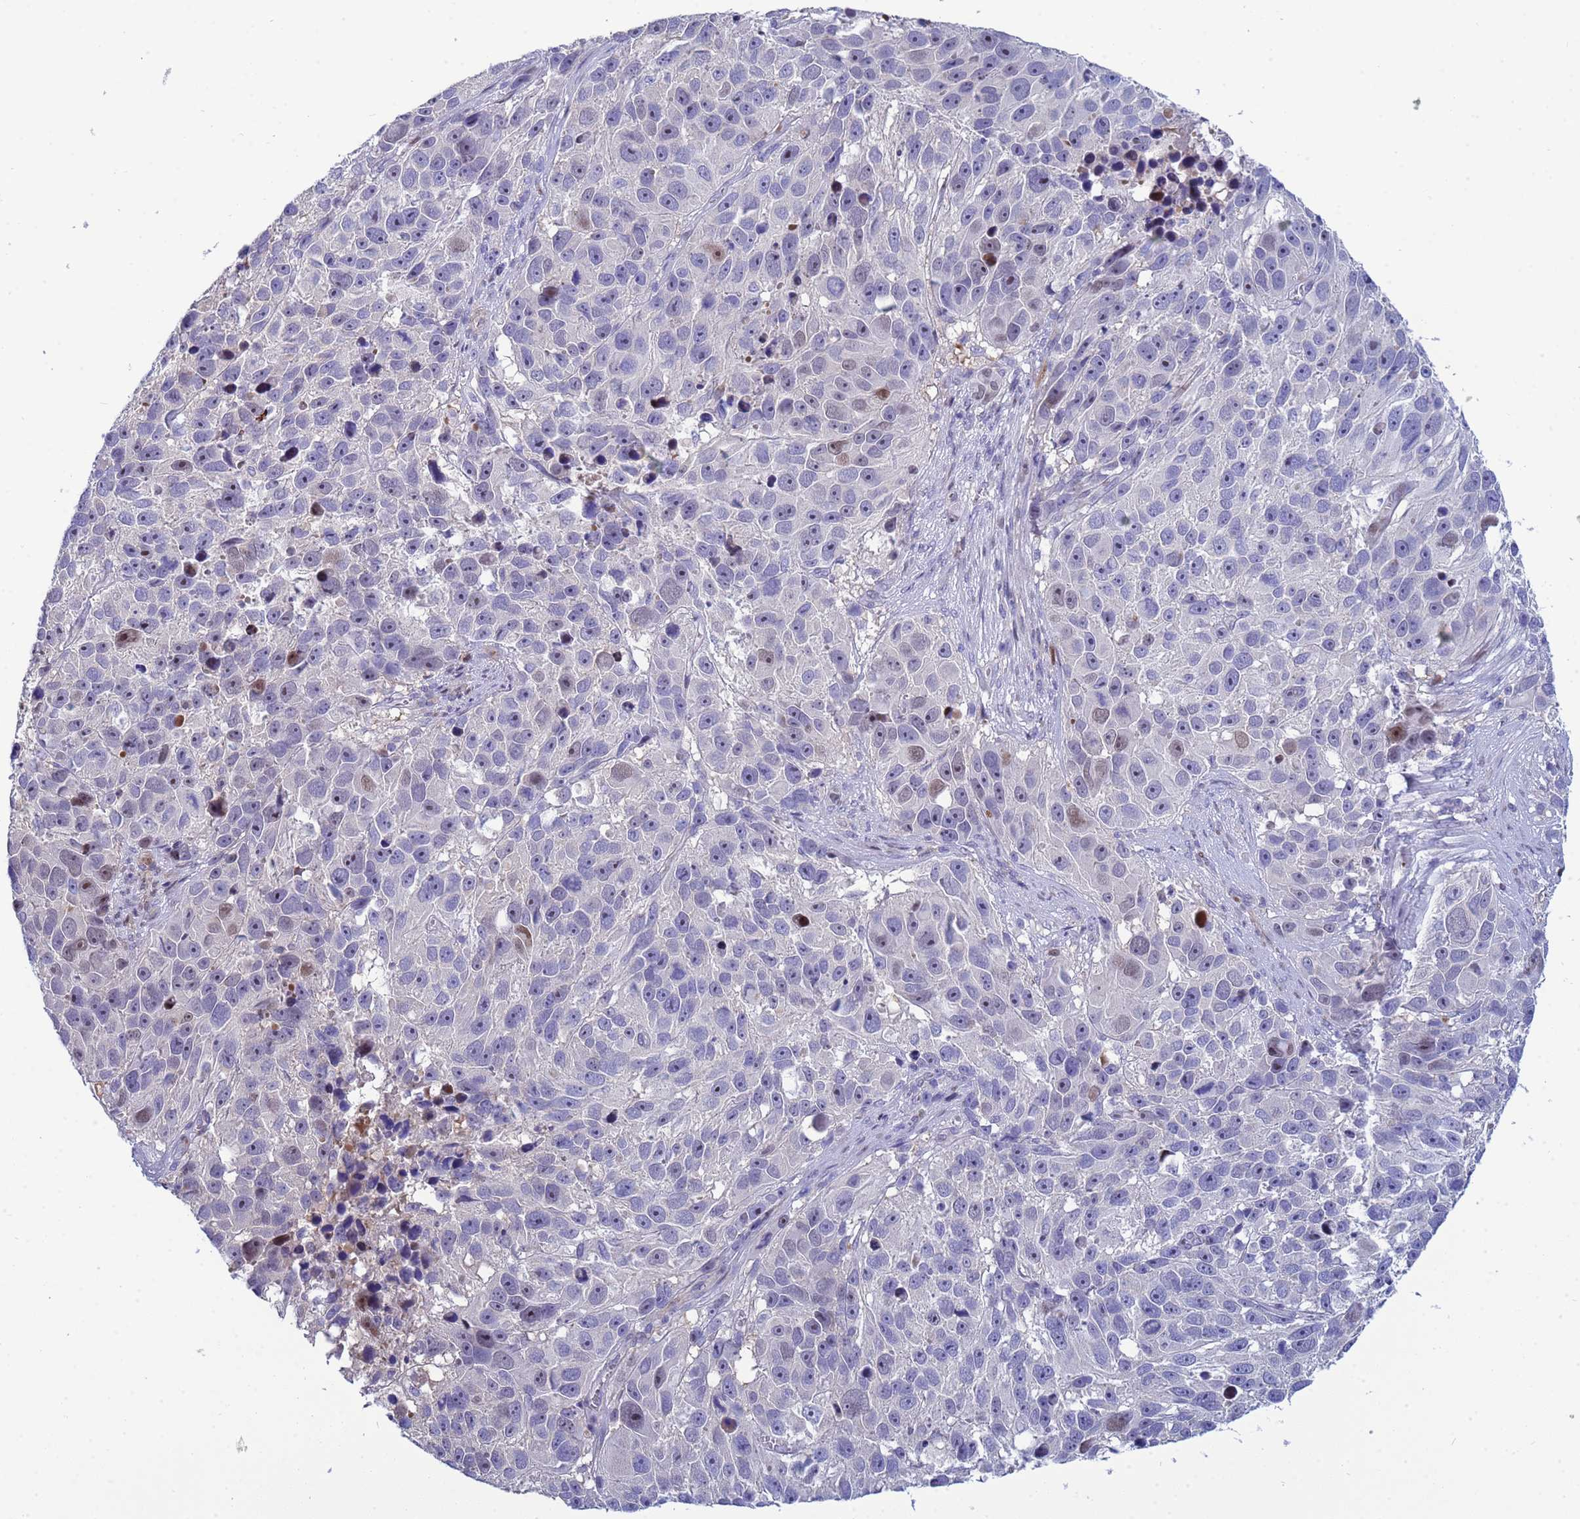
{"staining": {"intensity": "moderate", "quantity": "<25%", "location": "nuclear"}, "tissue": "melanoma", "cell_type": "Tumor cells", "image_type": "cancer", "snomed": [{"axis": "morphology", "description": "Malignant melanoma, NOS"}, {"axis": "topography", "description": "Skin"}], "caption": "A brown stain labels moderate nuclear staining of a protein in human malignant melanoma tumor cells.", "gene": "PPP6R1", "patient": {"sex": "male", "age": 84}}